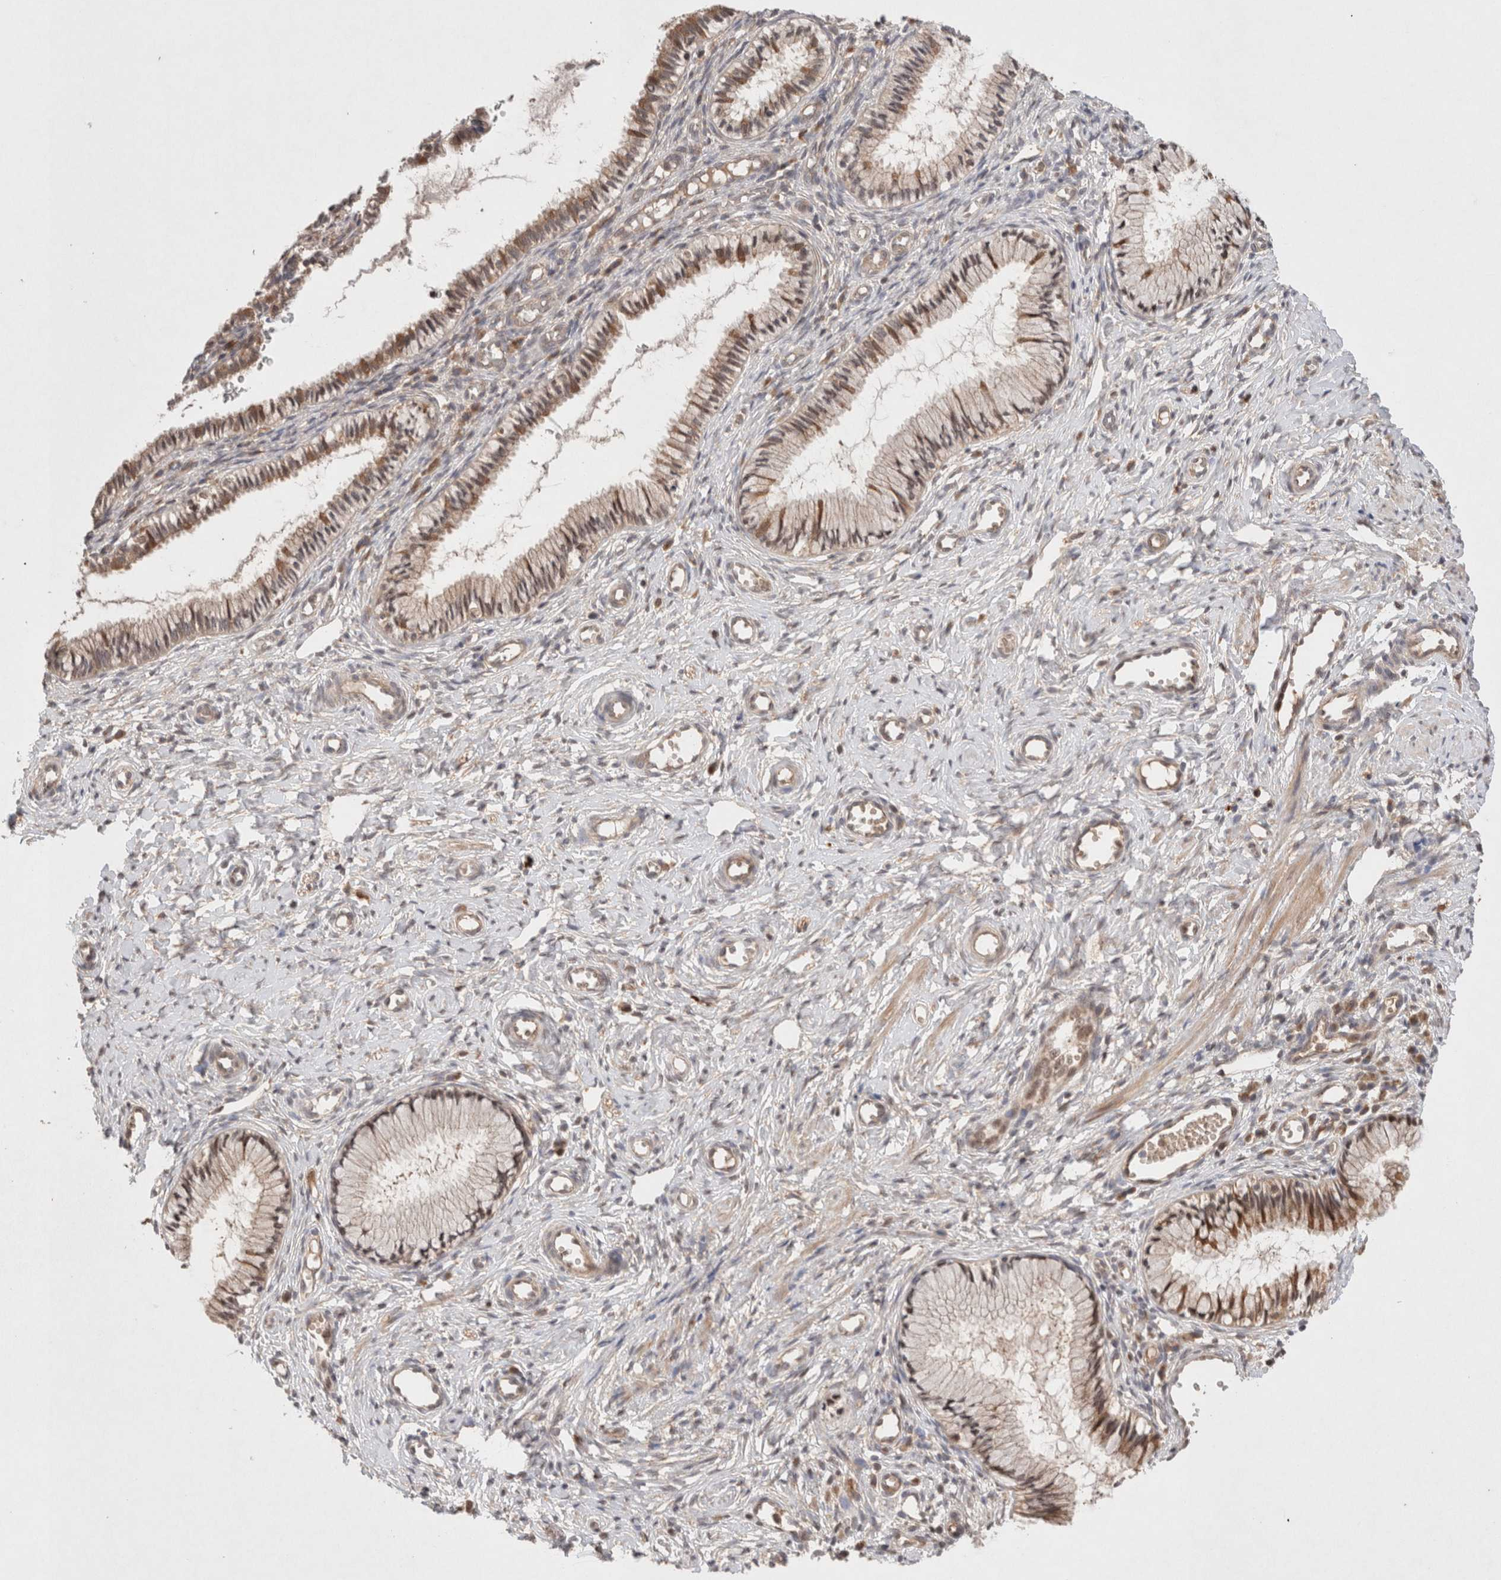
{"staining": {"intensity": "moderate", "quantity": ">75%", "location": "cytoplasmic/membranous"}, "tissue": "cervix", "cell_type": "Glandular cells", "image_type": "normal", "snomed": [{"axis": "morphology", "description": "Normal tissue, NOS"}, {"axis": "topography", "description": "Cervix"}], "caption": "Benign cervix demonstrates moderate cytoplasmic/membranous positivity in approximately >75% of glandular cells Nuclei are stained in blue..", "gene": "KLHL20", "patient": {"sex": "female", "age": 27}}